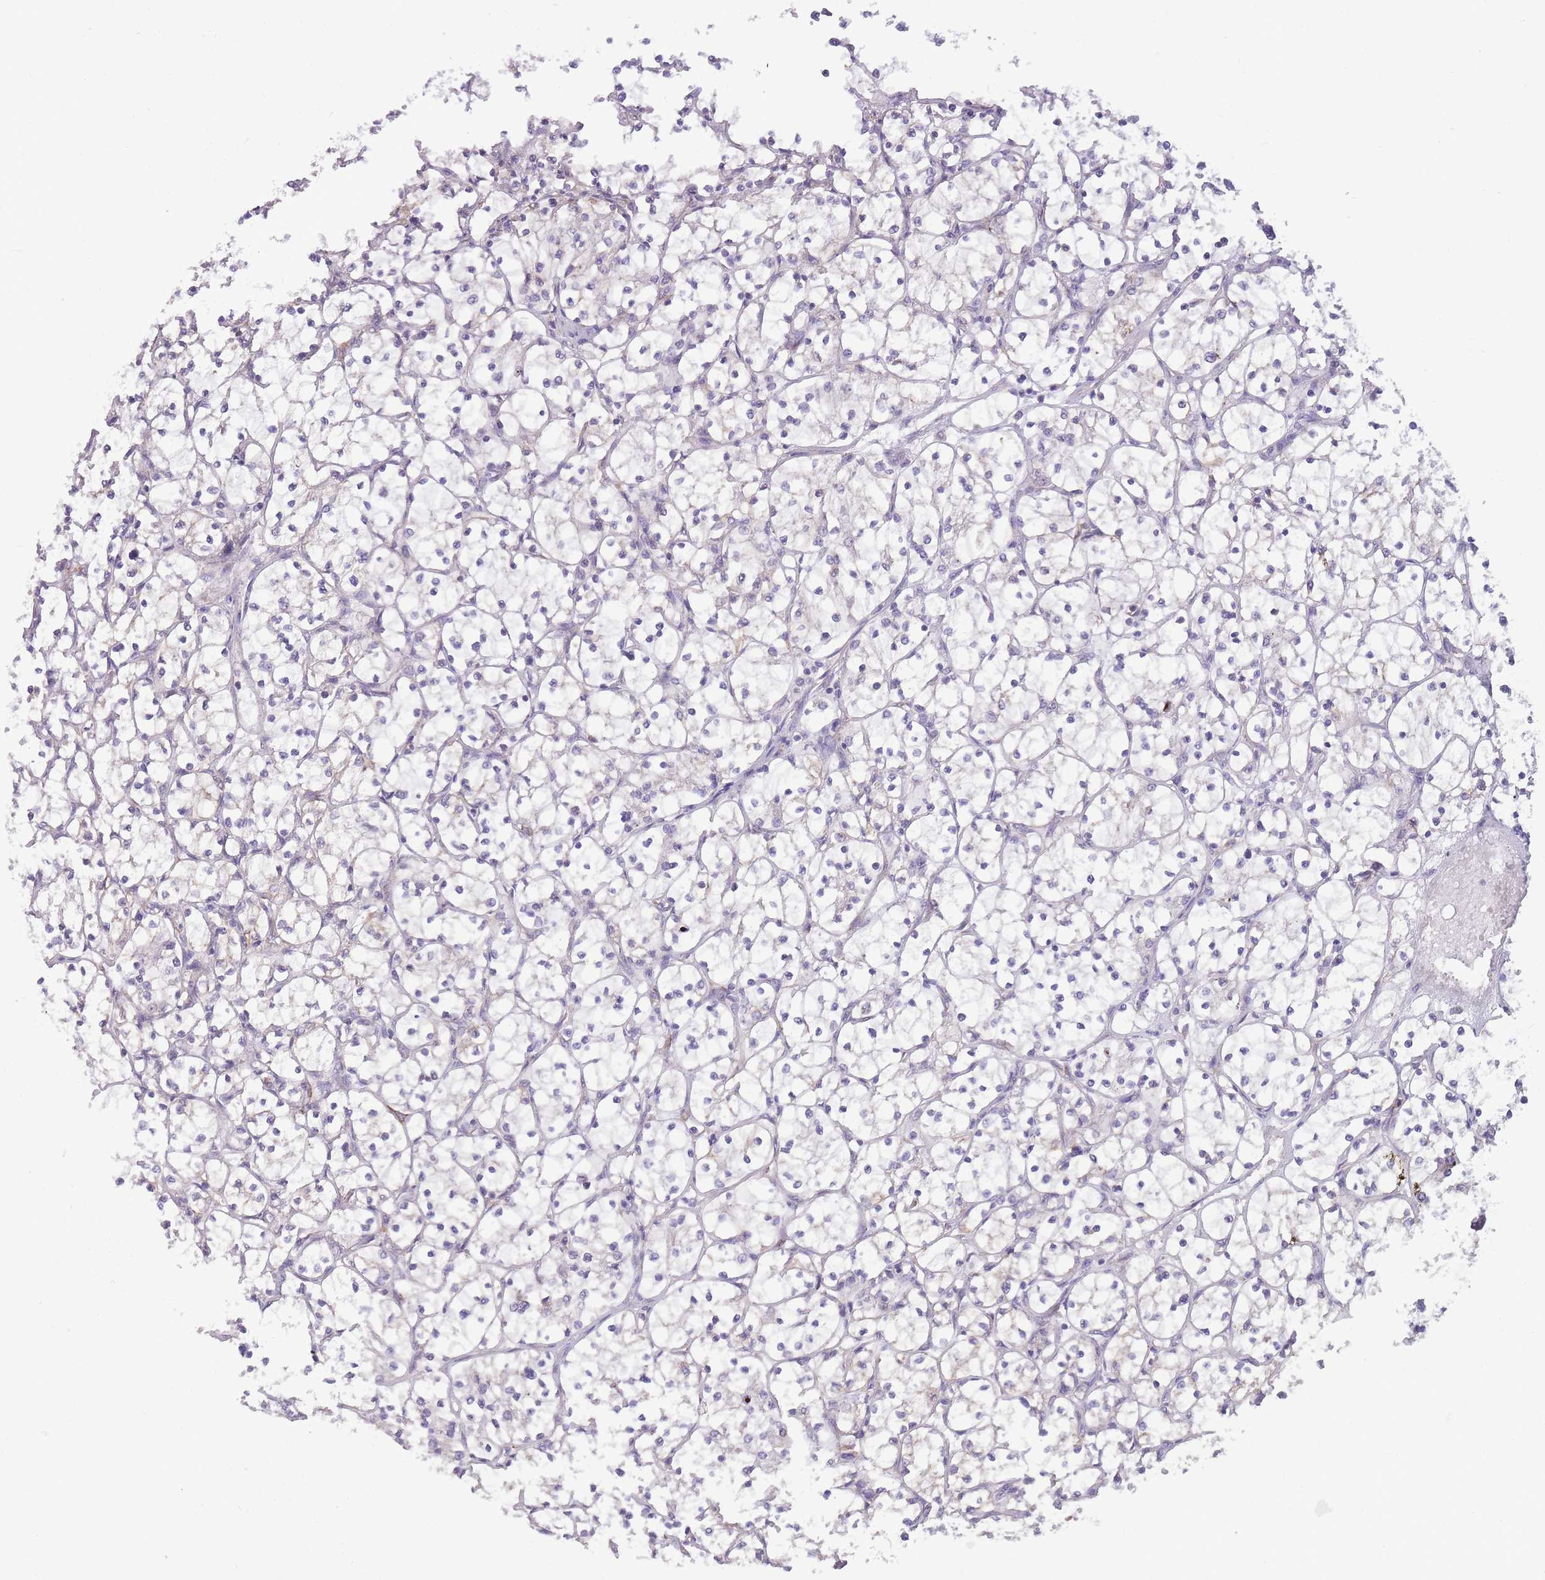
{"staining": {"intensity": "negative", "quantity": "none", "location": "none"}, "tissue": "renal cancer", "cell_type": "Tumor cells", "image_type": "cancer", "snomed": [{"axis": "morphology", "description": "Adenocarcinoma, NOS"}, {"axis": "topography", "description": "Kidney"}], "caption": "The histopathology image demonstrates no staining of tumor cells in adenocarcinoma (renal).", "gene": "TRAPPC5", "patient": {"sex": "female", "age": 69}}